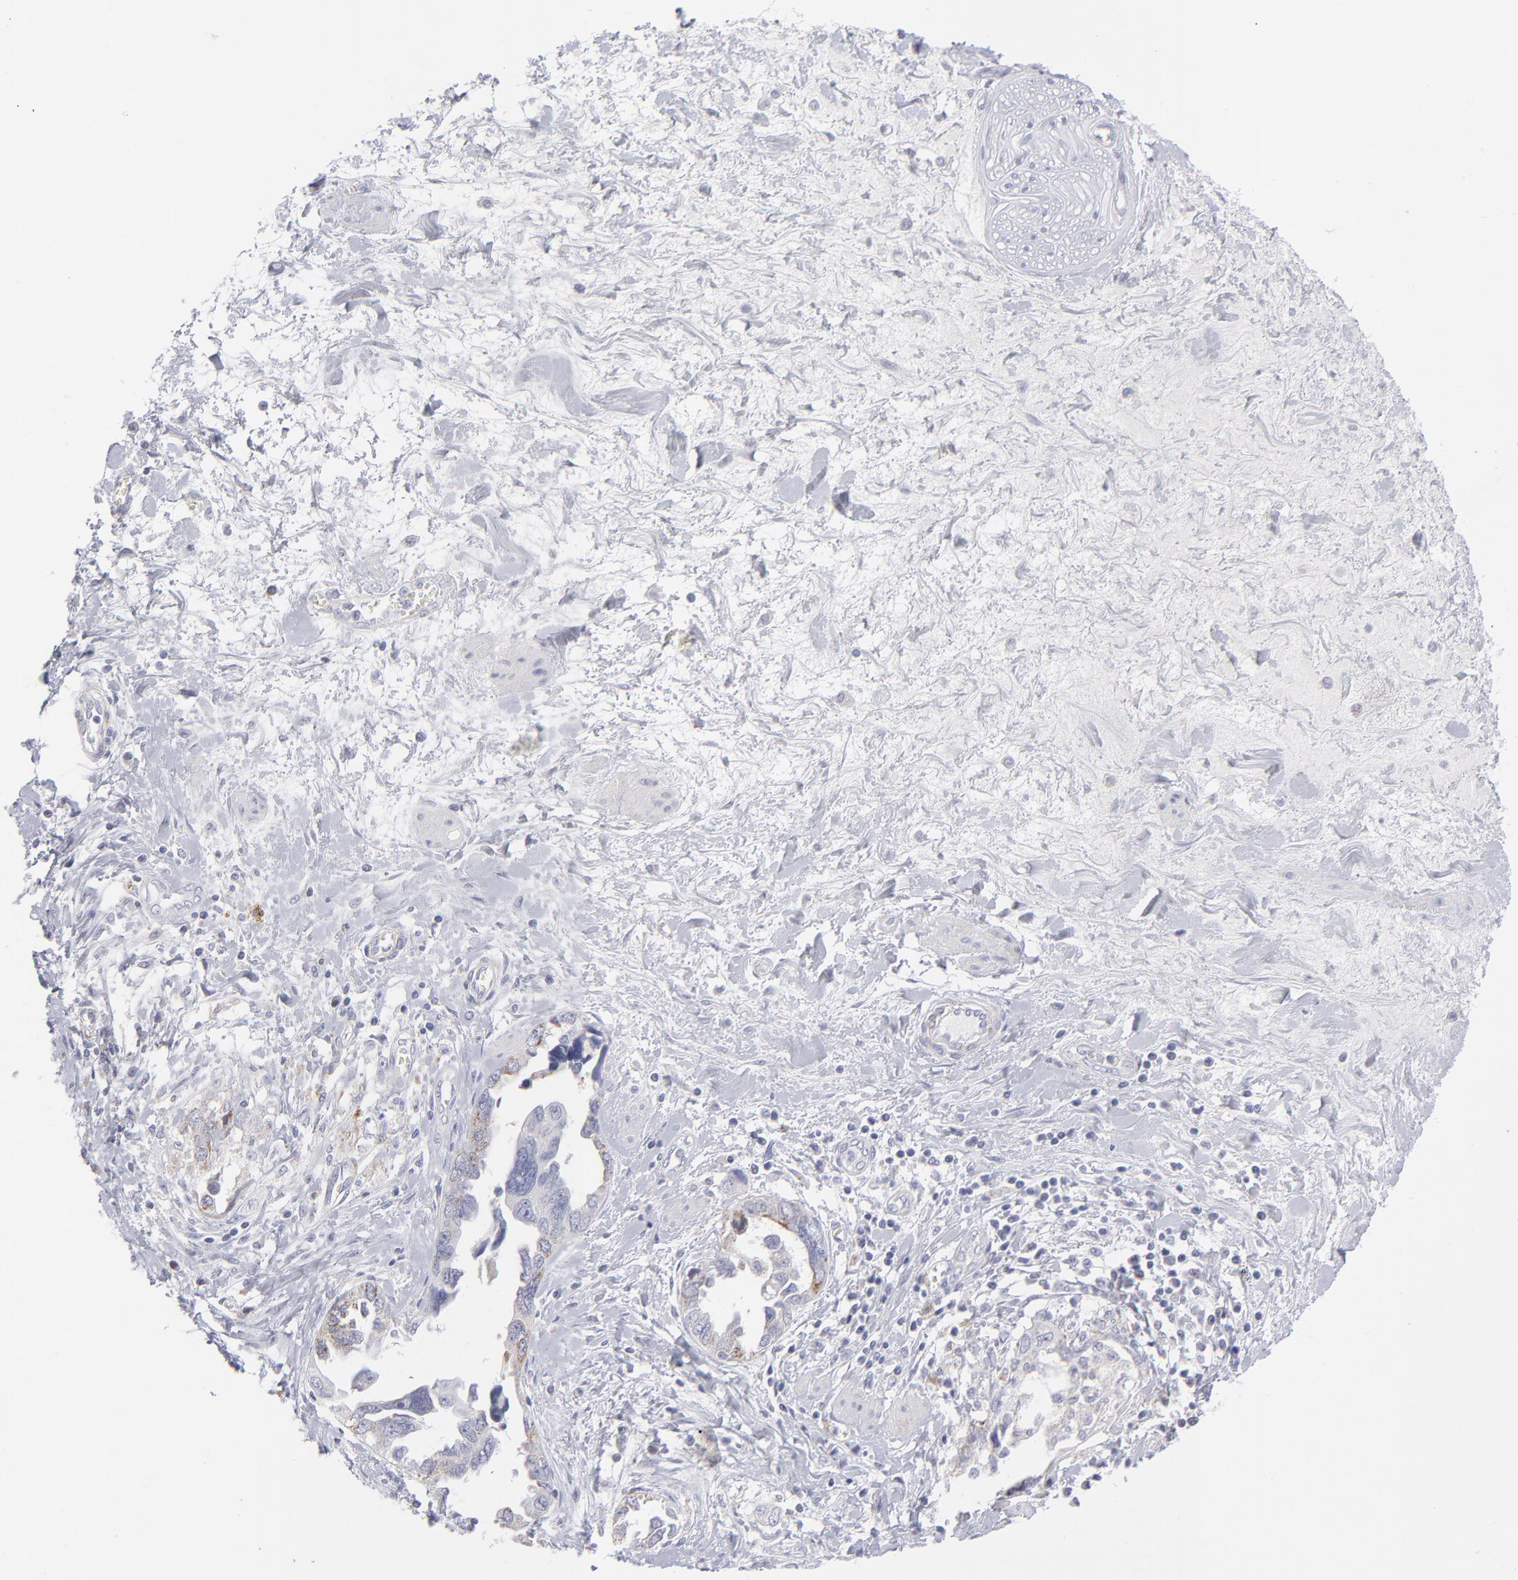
{"staining": {"intensity": "weak", "quantity": "<25%", "location": "cytoplasmic/membranous"}, "tissue": "ovarian cancer", "cell_type": "Tumor cells", "image_type": "cancer", "snomed": [{"axis": "morphology", "description": "Cystadenocarcinoma, serous, NOS"}, {"axis": "topography", "description": "Ovary"}], "caption": "Tumor cells are negative for protein expression in human serous cystadenocarcinoma (ovarian).", "gene": "MTHFD2", "patient": {"sex": "female", "age": 63}}